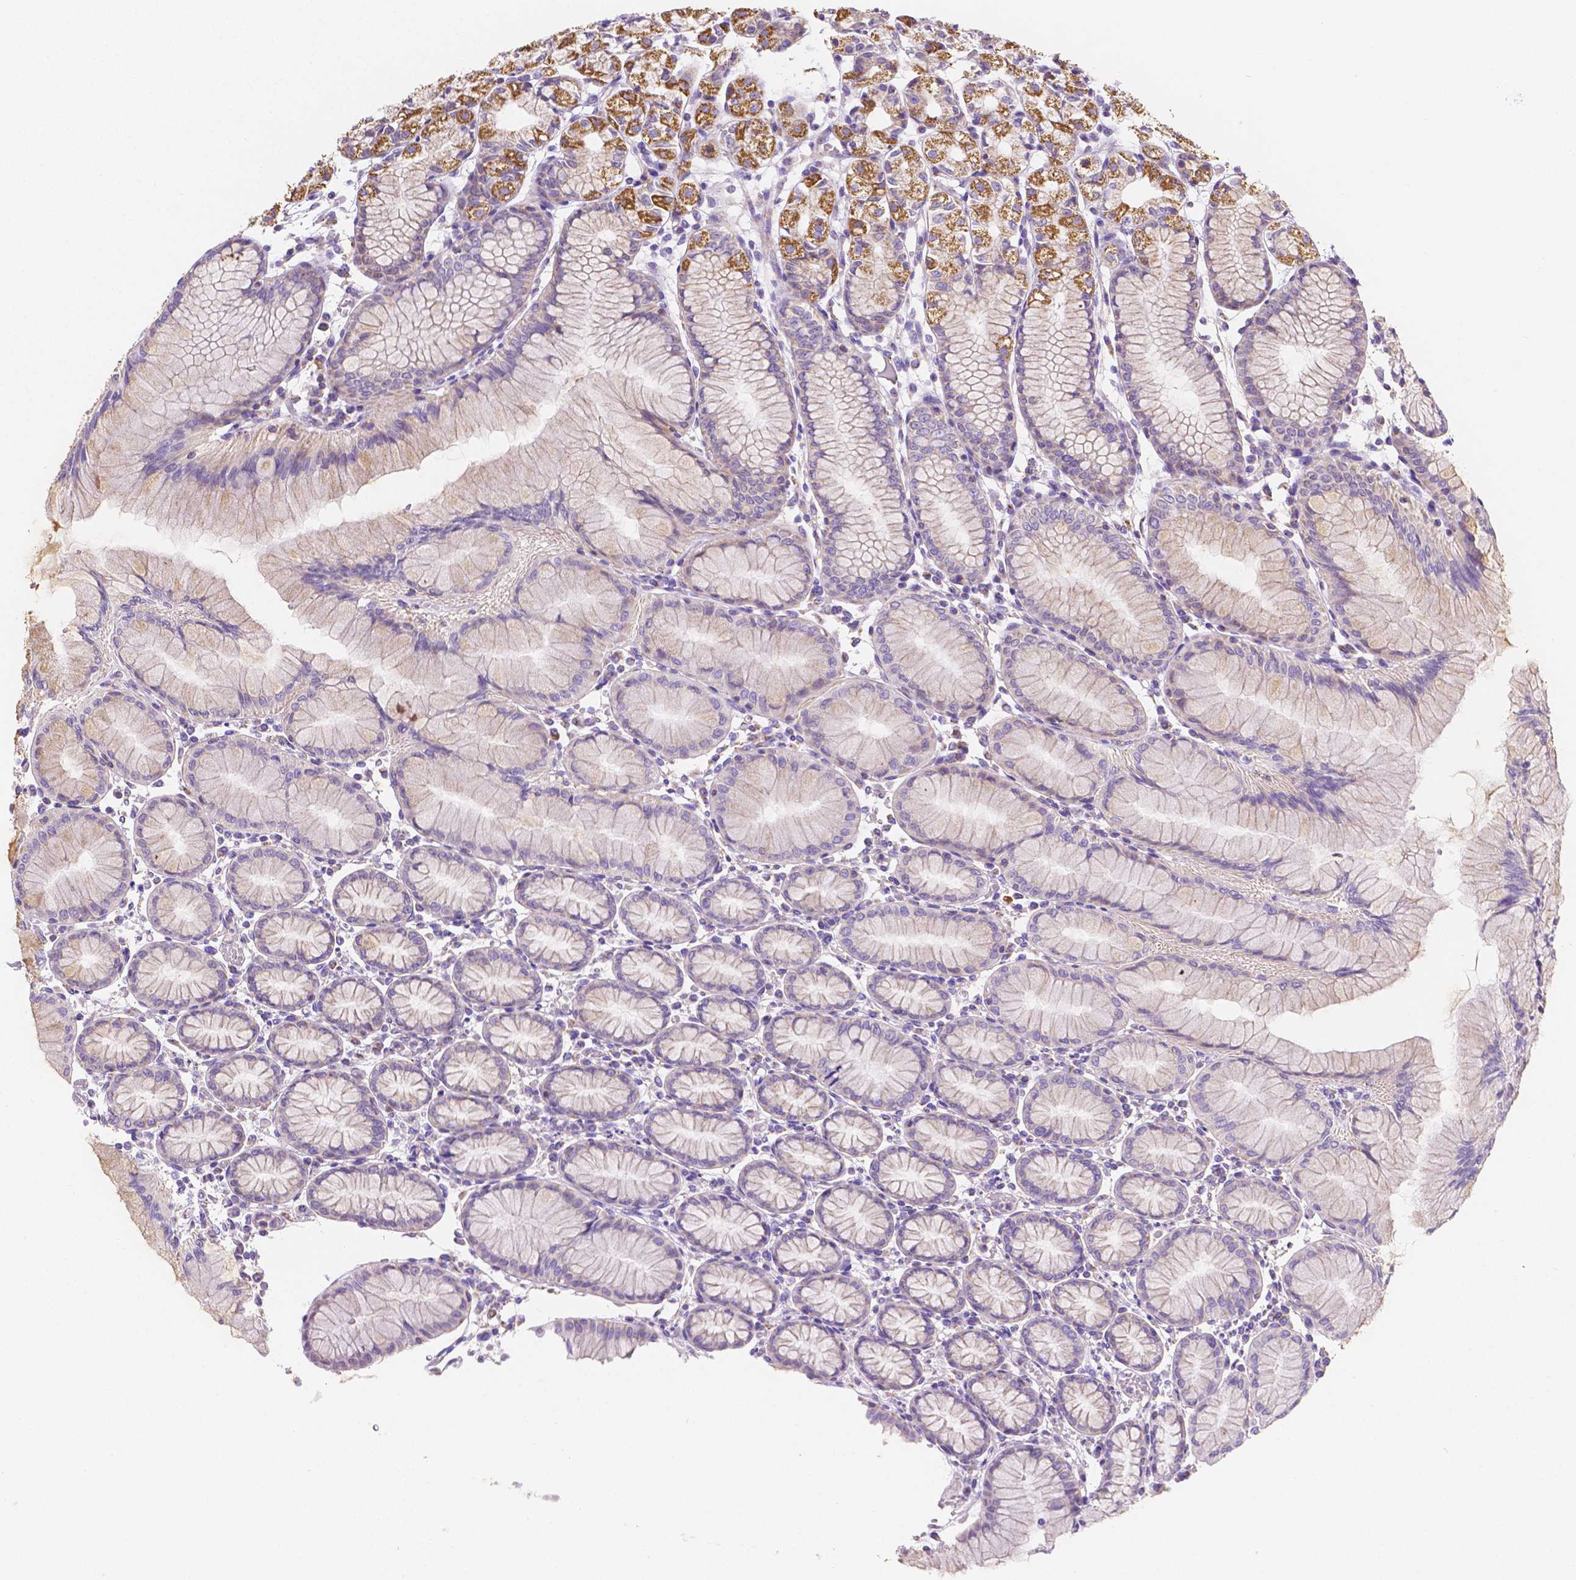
{"staining": {"intensity": "moderate", "quantity": "25%-75%", "location": "cytoplasmic/membranous"}, "tissue": "stomach", "cell_type": "Glandular cells", "image_type": "normal", "snomed": [{"axis": "morphology", "description": "Normal tissue, NOS"}, {"axis": "topography", "description": "Stomach"}], "caption": "Immunohistochemical staining of unremarkable human stomach reveals 25%-75% levels of moderate cytoplasmic/membranous protein staining in approximately 25%-75% of glandular cells.", "gene": "SGTB", "patient": {"sex": "female", "age": 57}}